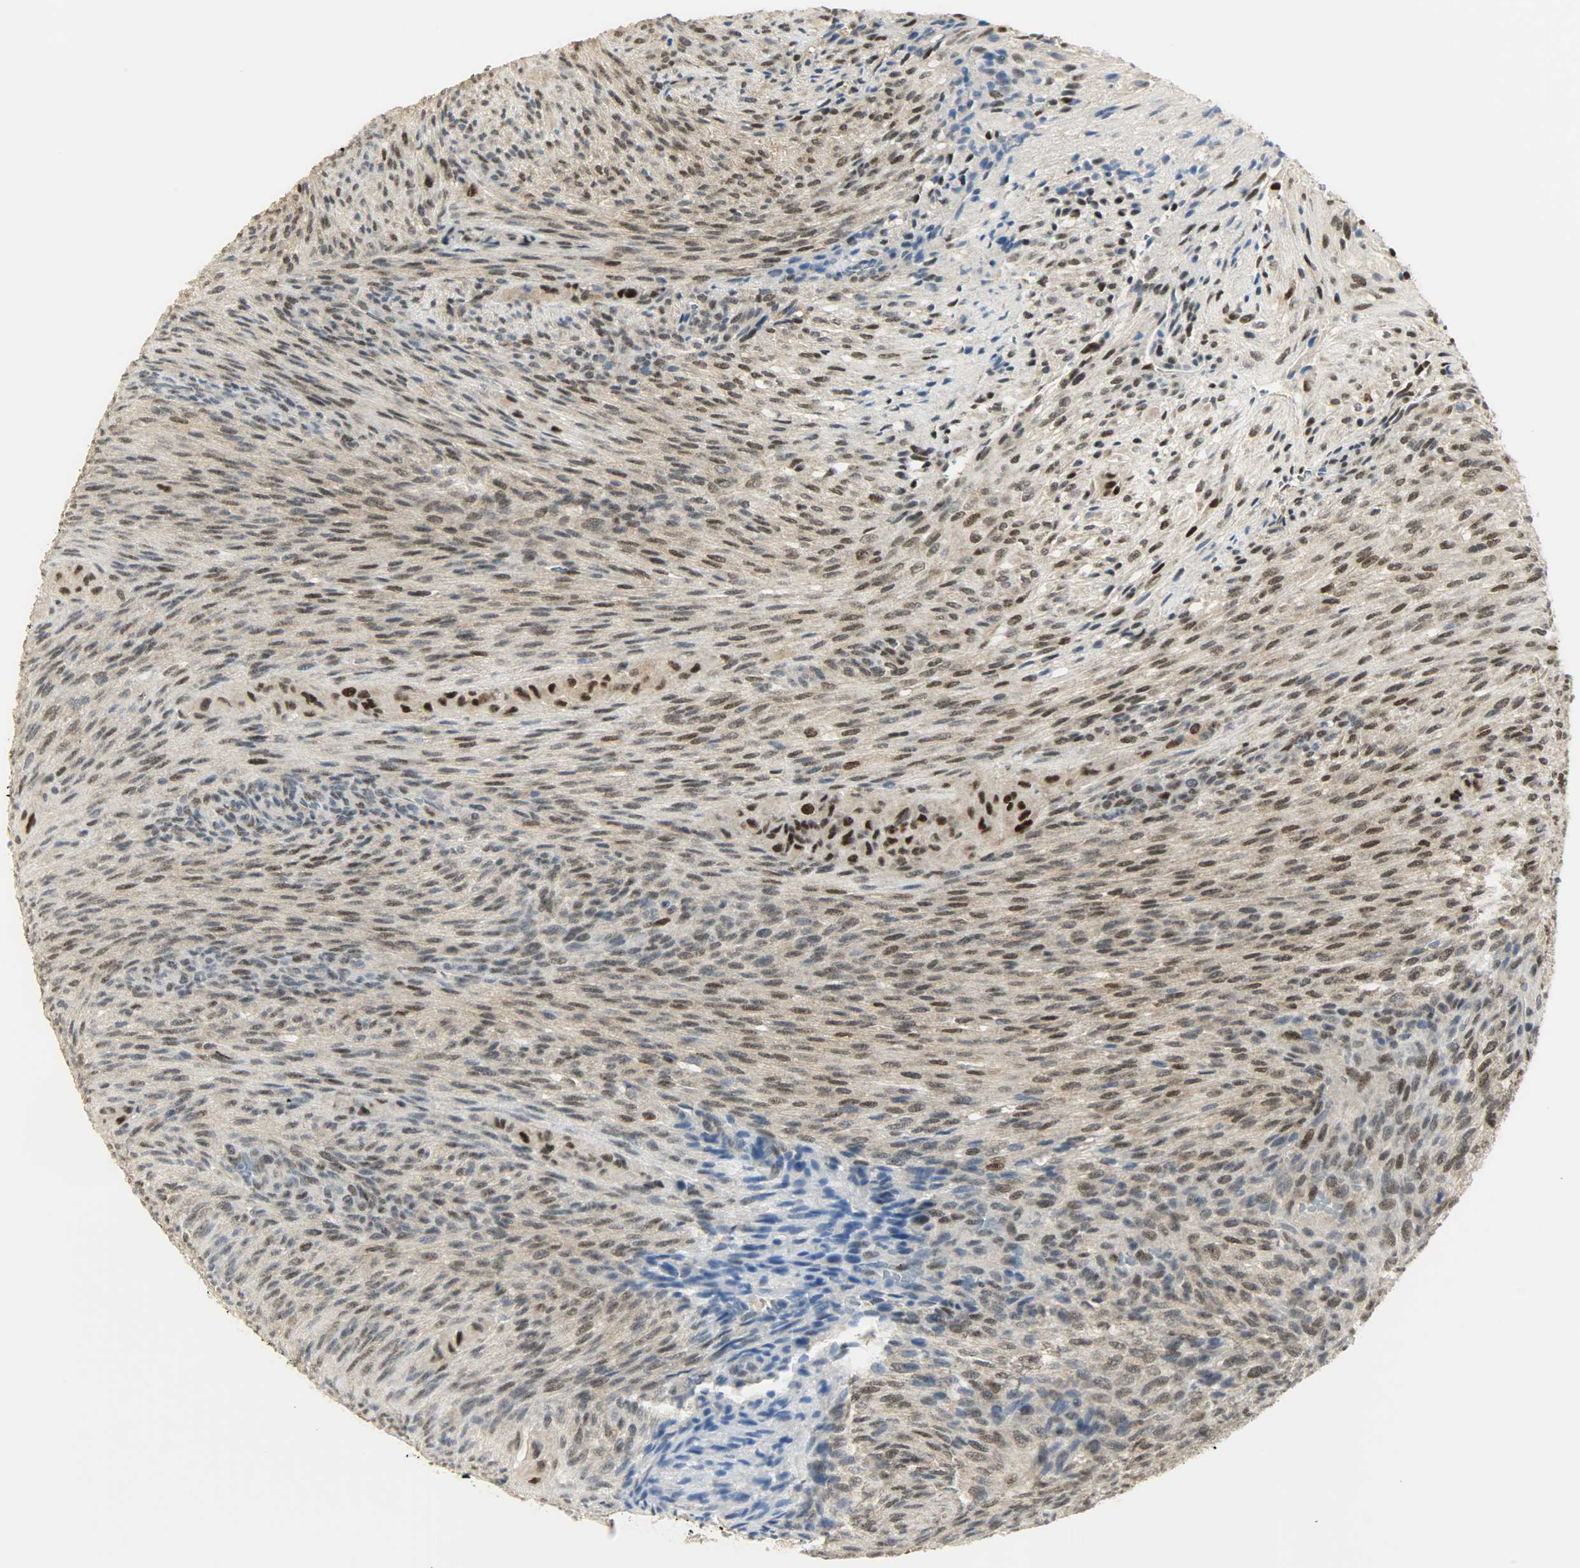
{"staining": {"intensity": "weak", "quantity": "25%-75%", "location": "nuclear"}, "tissue": "glioma", "cell_type": "Tumor cells", "image_type": "cancer", "snomed": [{"axis": "morphology", "description": "Glioma, malignant, High grade"}, {"axis": "topography", "description": "Cerebral cortex"}], "caption": "Weak nuclear protein expression is identified in about 25%-75% of tumor cells in high-grade glioma (malignant).", "gene": "NPEPL1", "patient": {"sex": "female", "age": 55}}